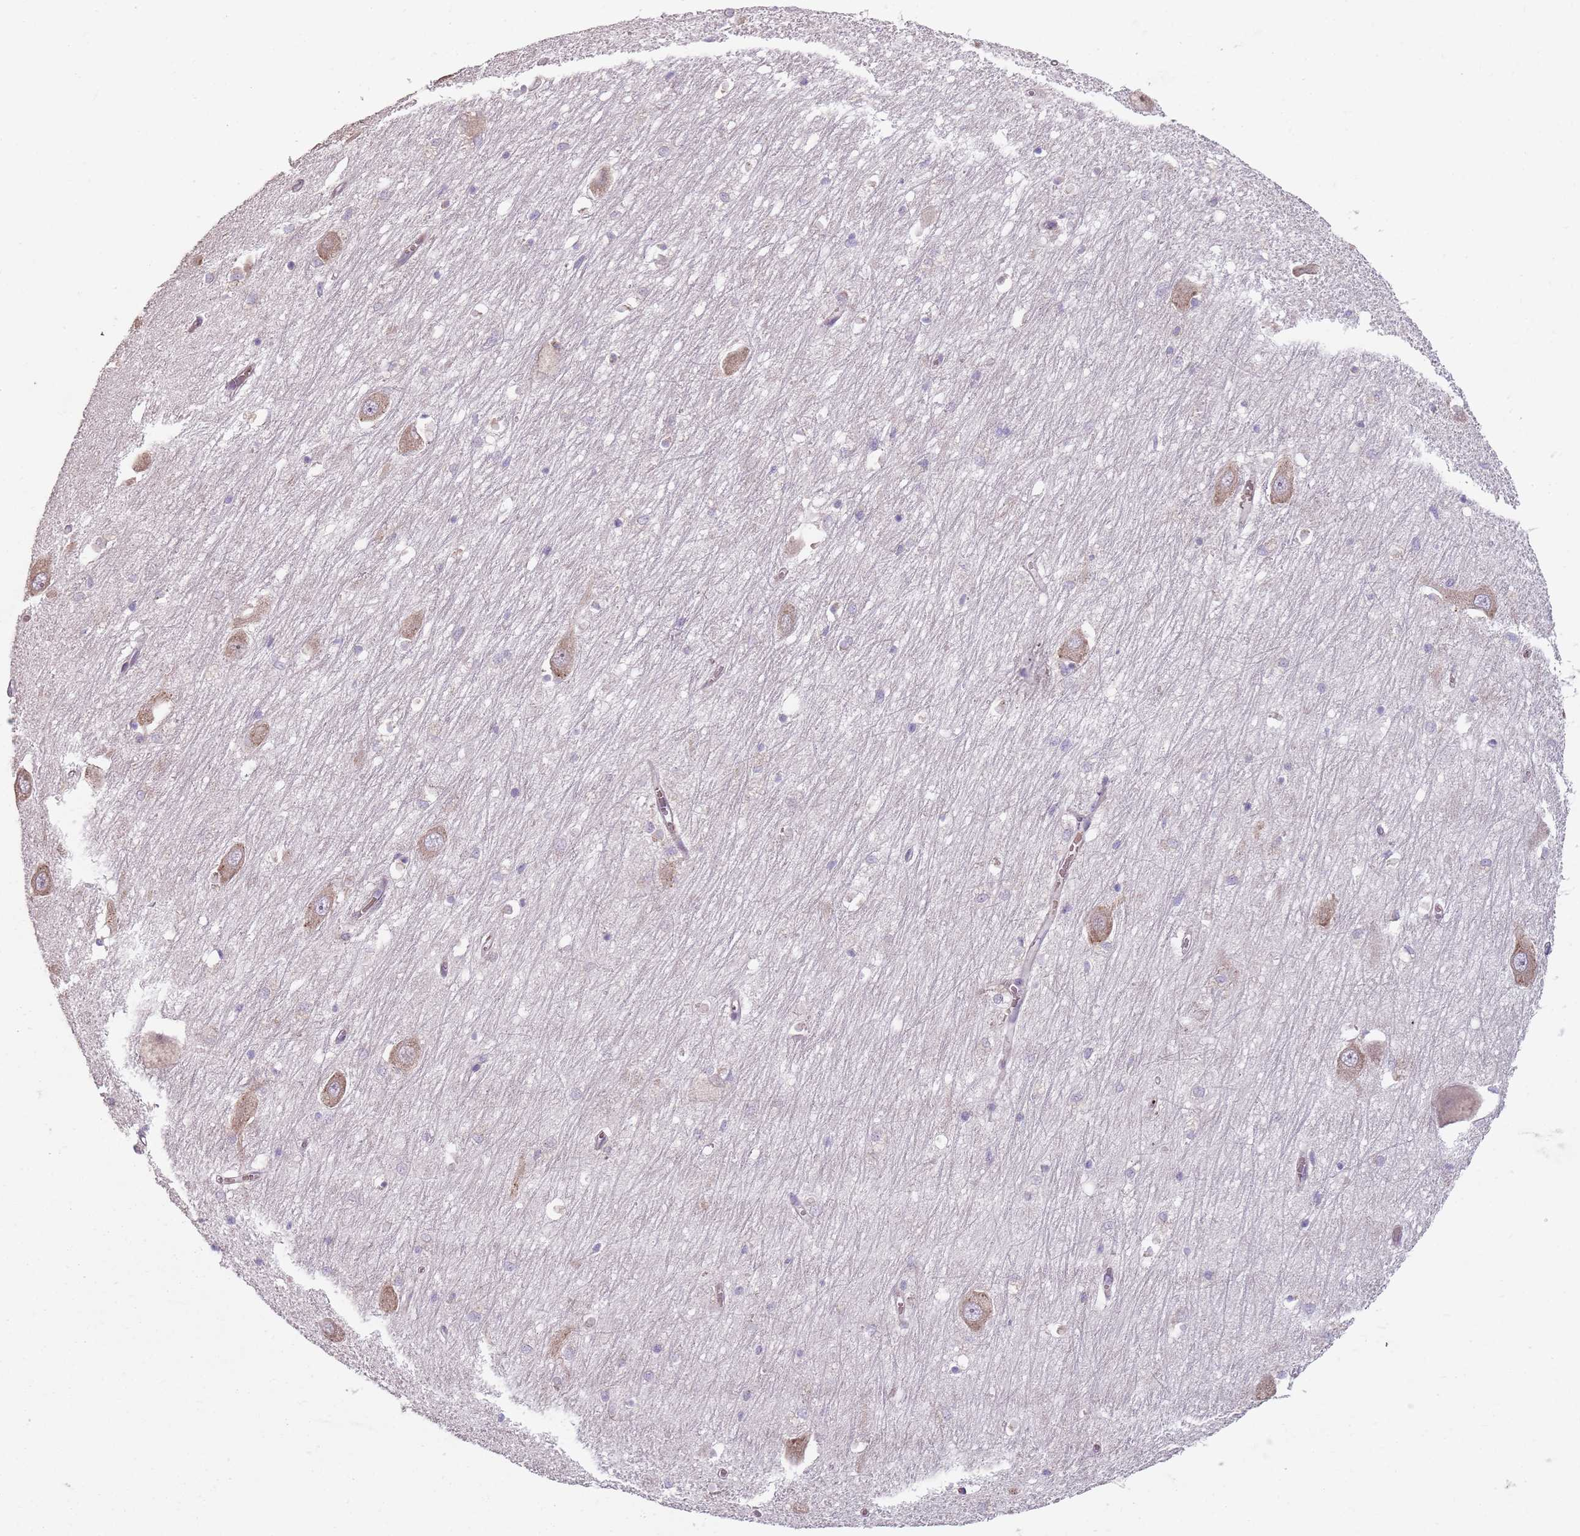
{"staining": {"intensity": "weak", "quantity": "<25%", "location": "cytoplasmic/membranous"}, "tissue": "hippocampus", "cell_type": "Glial cells", "image_type": "normal", "snomed": [{"axis": "morphology", "description": "Normal tissue, NOS"}, {"axis": "topography", "description": "Hippocampus"}], "caption": "This is a micrograph of immunohistochemistry (IHC) staining of benign hippocampus, which shows no expression in glial cells. (DAB IHC, high magnification).", "gene": "SPATA2", "patient": {"sex": "male", "age": 70}}